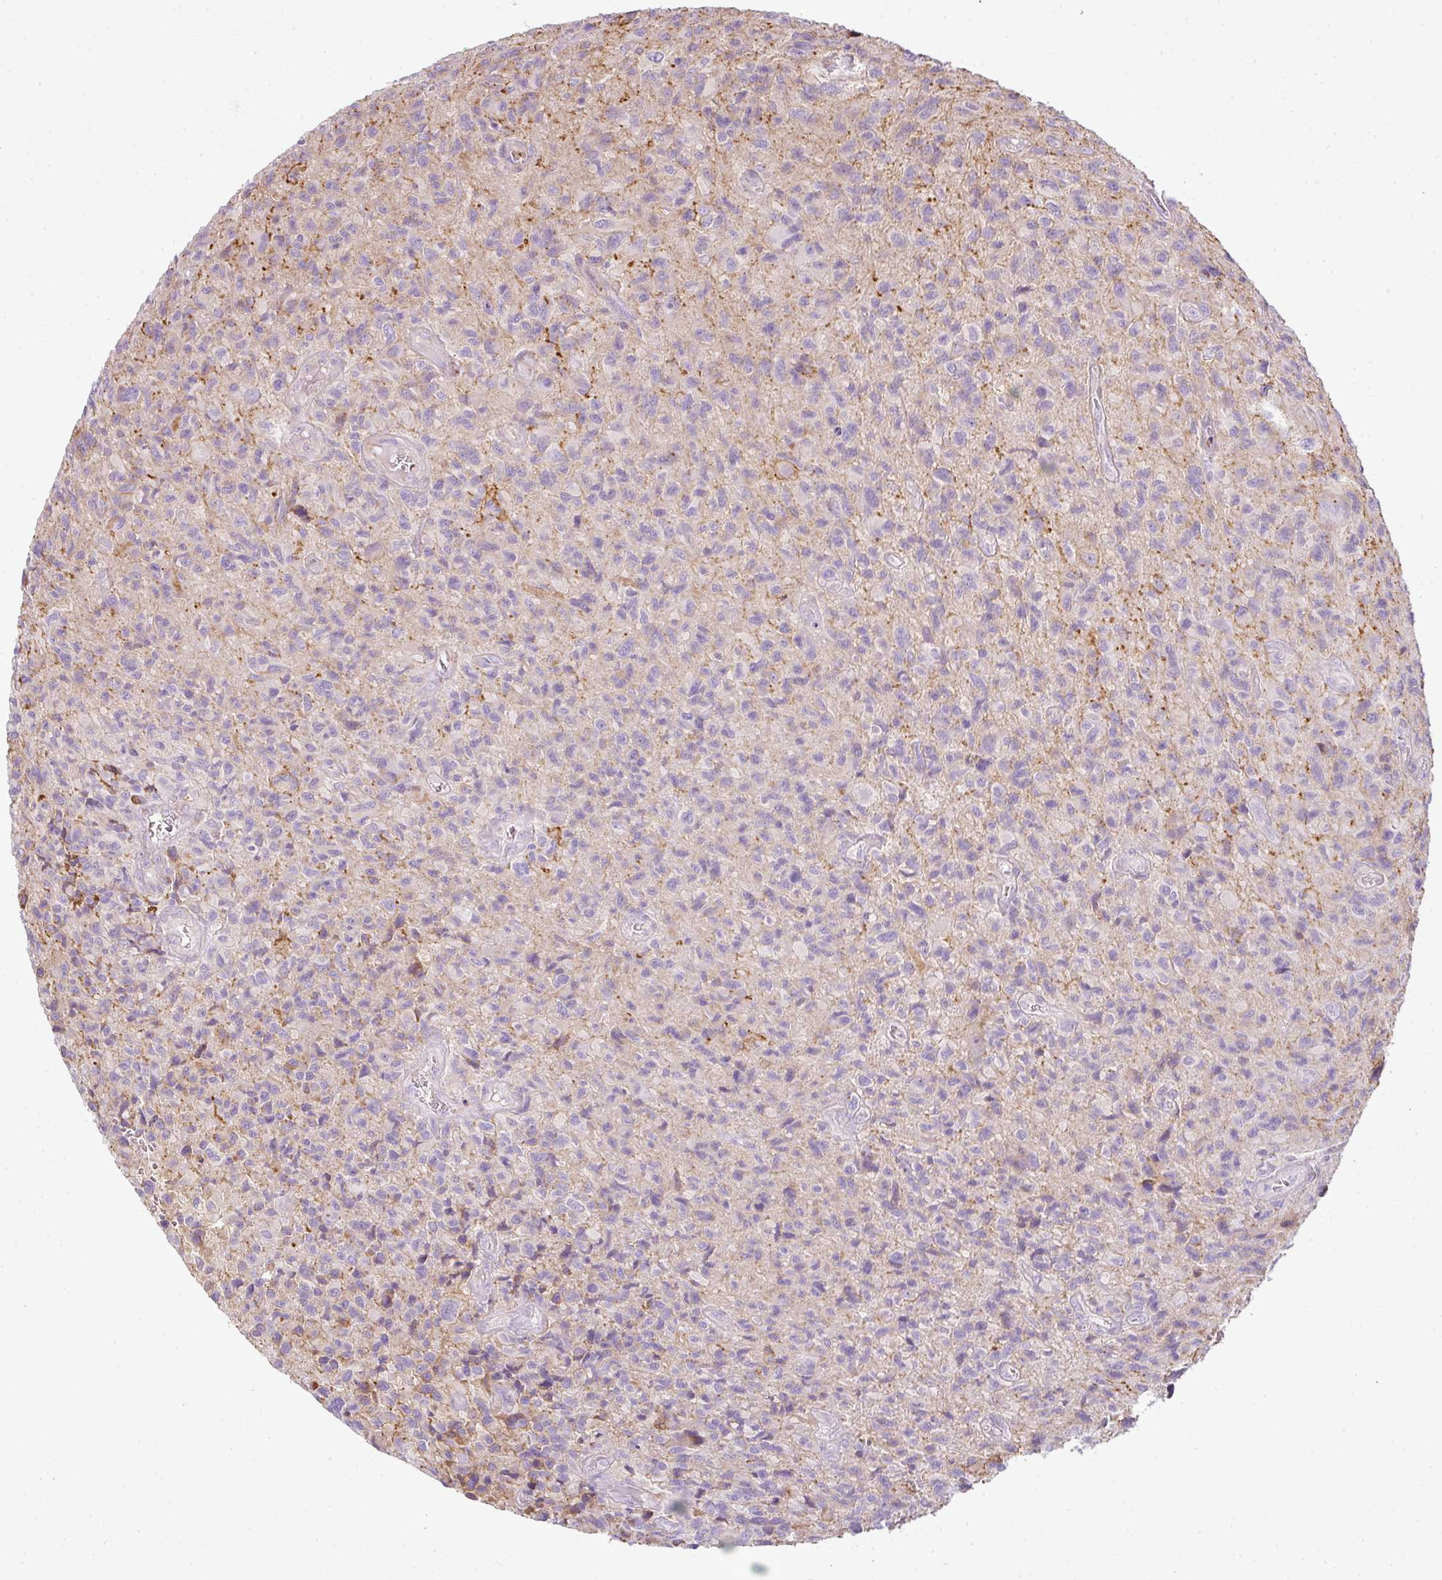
{"staining": {"intensity": "negative", "quantity": "none", "location": "none"}, "tissue": "glioma", "cell_type": "Tumor cells", "image_type": "cancer", "snomed": [{"axis": "morphology", "description": "Glioma, malignant, High grade"}, {"axis": "topography", "description": "Brain"}], "caption": "An image of high-grade glioma (malignant) stained for a protein displays no brown staining in tumor cells.", "gene": "ANKRD18A", "patient": {"sex": "male", "age": 76}}